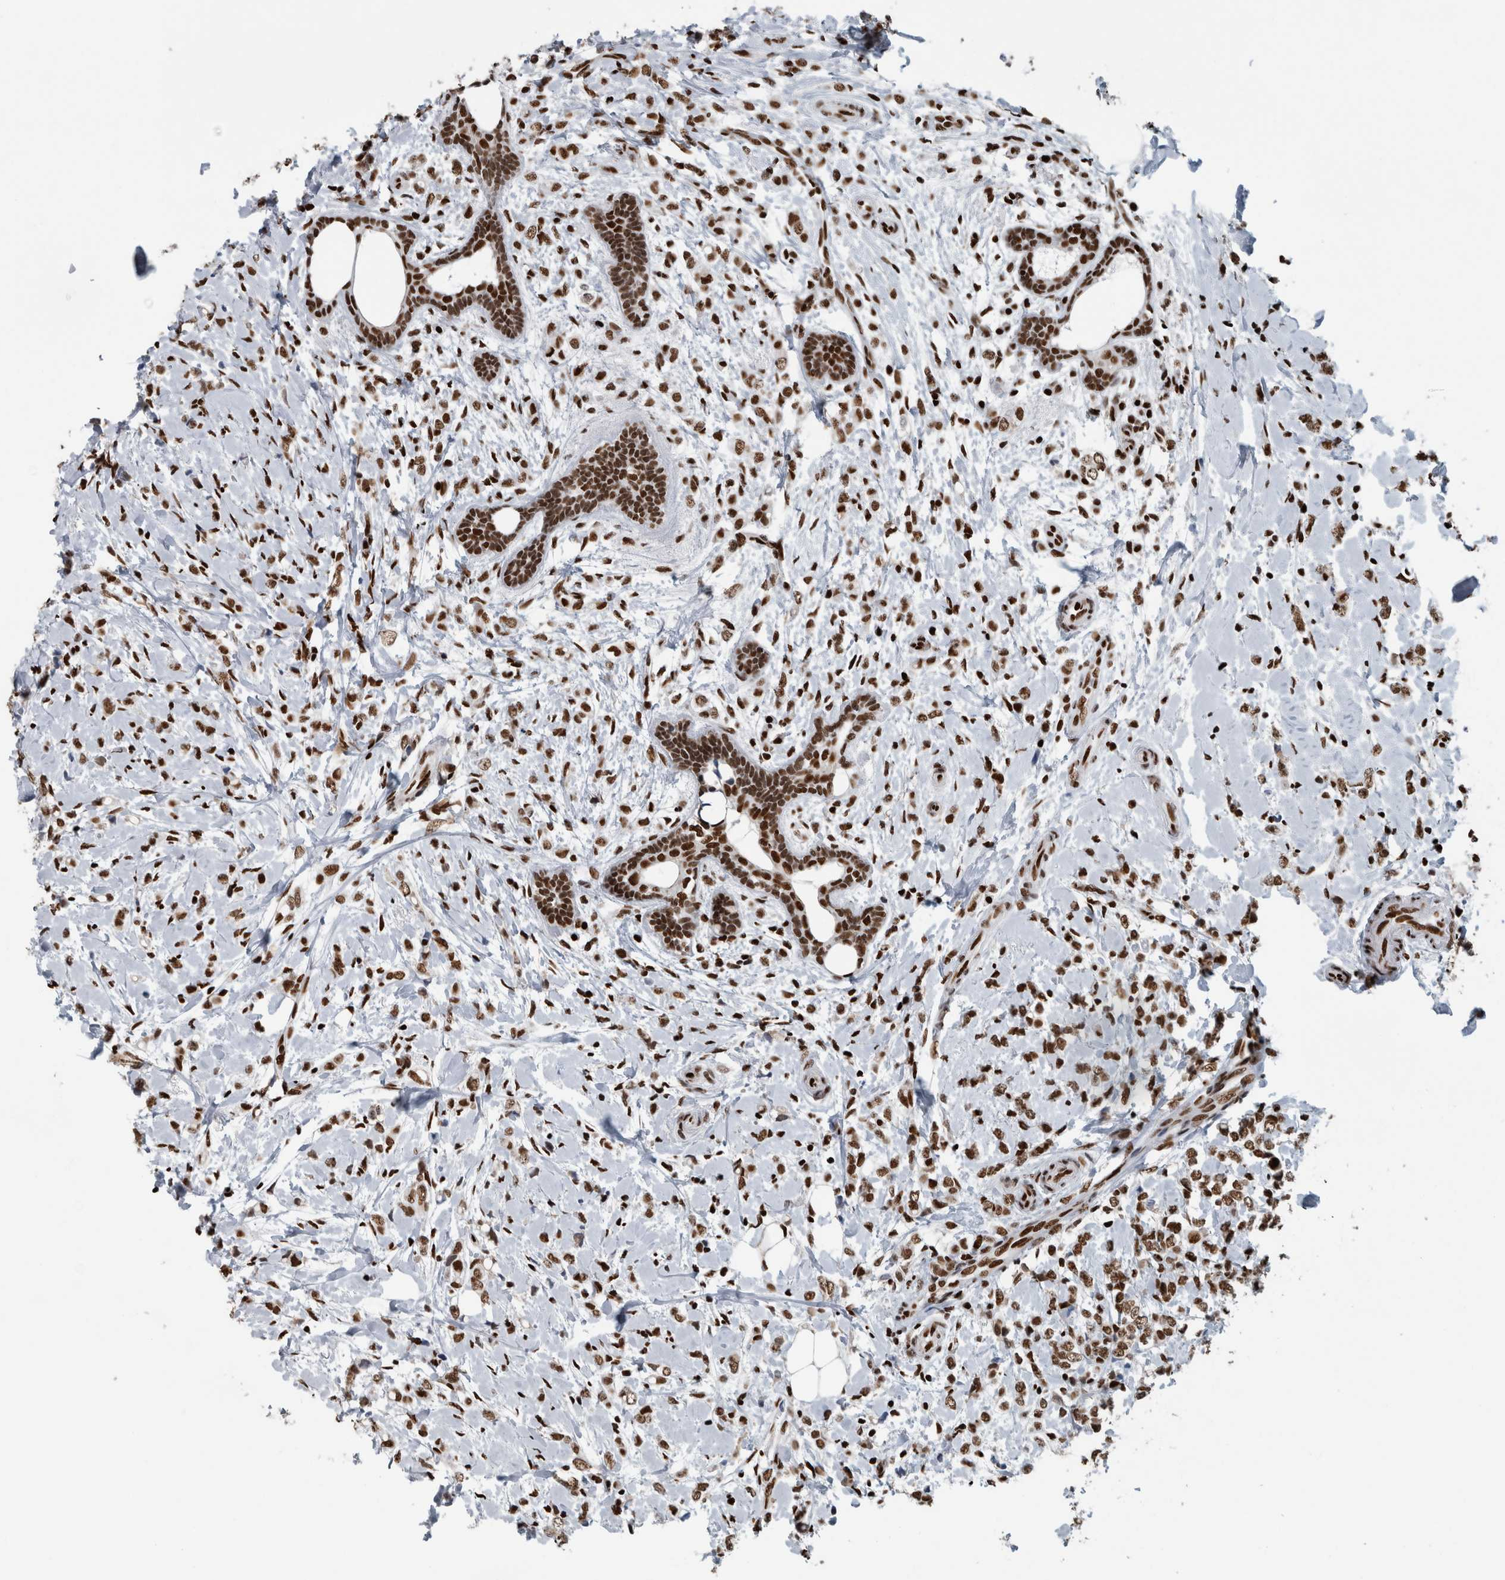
{"staining": {"intensity": "moderate", "quantity": ">75%", "location": "nuclear"}, "tissue": "breast cancer", "cell_type": "Tumor cells", "image_type": "cancer", "snomed": [{"axis": "morphology", "description": "Normal tissue, NOS"}, {"axis": "morphology", "description": "Lobular carcinoma"}, {"axis": "topography", "description": "Breast"}], "caption": "Human breast cancer stained with a brown dye demonstrates moderate nuclear positive staining in about >75% of tumor cells.", "gene": "DNMT3A", "patient": {"sex": "female", "age": 47}}